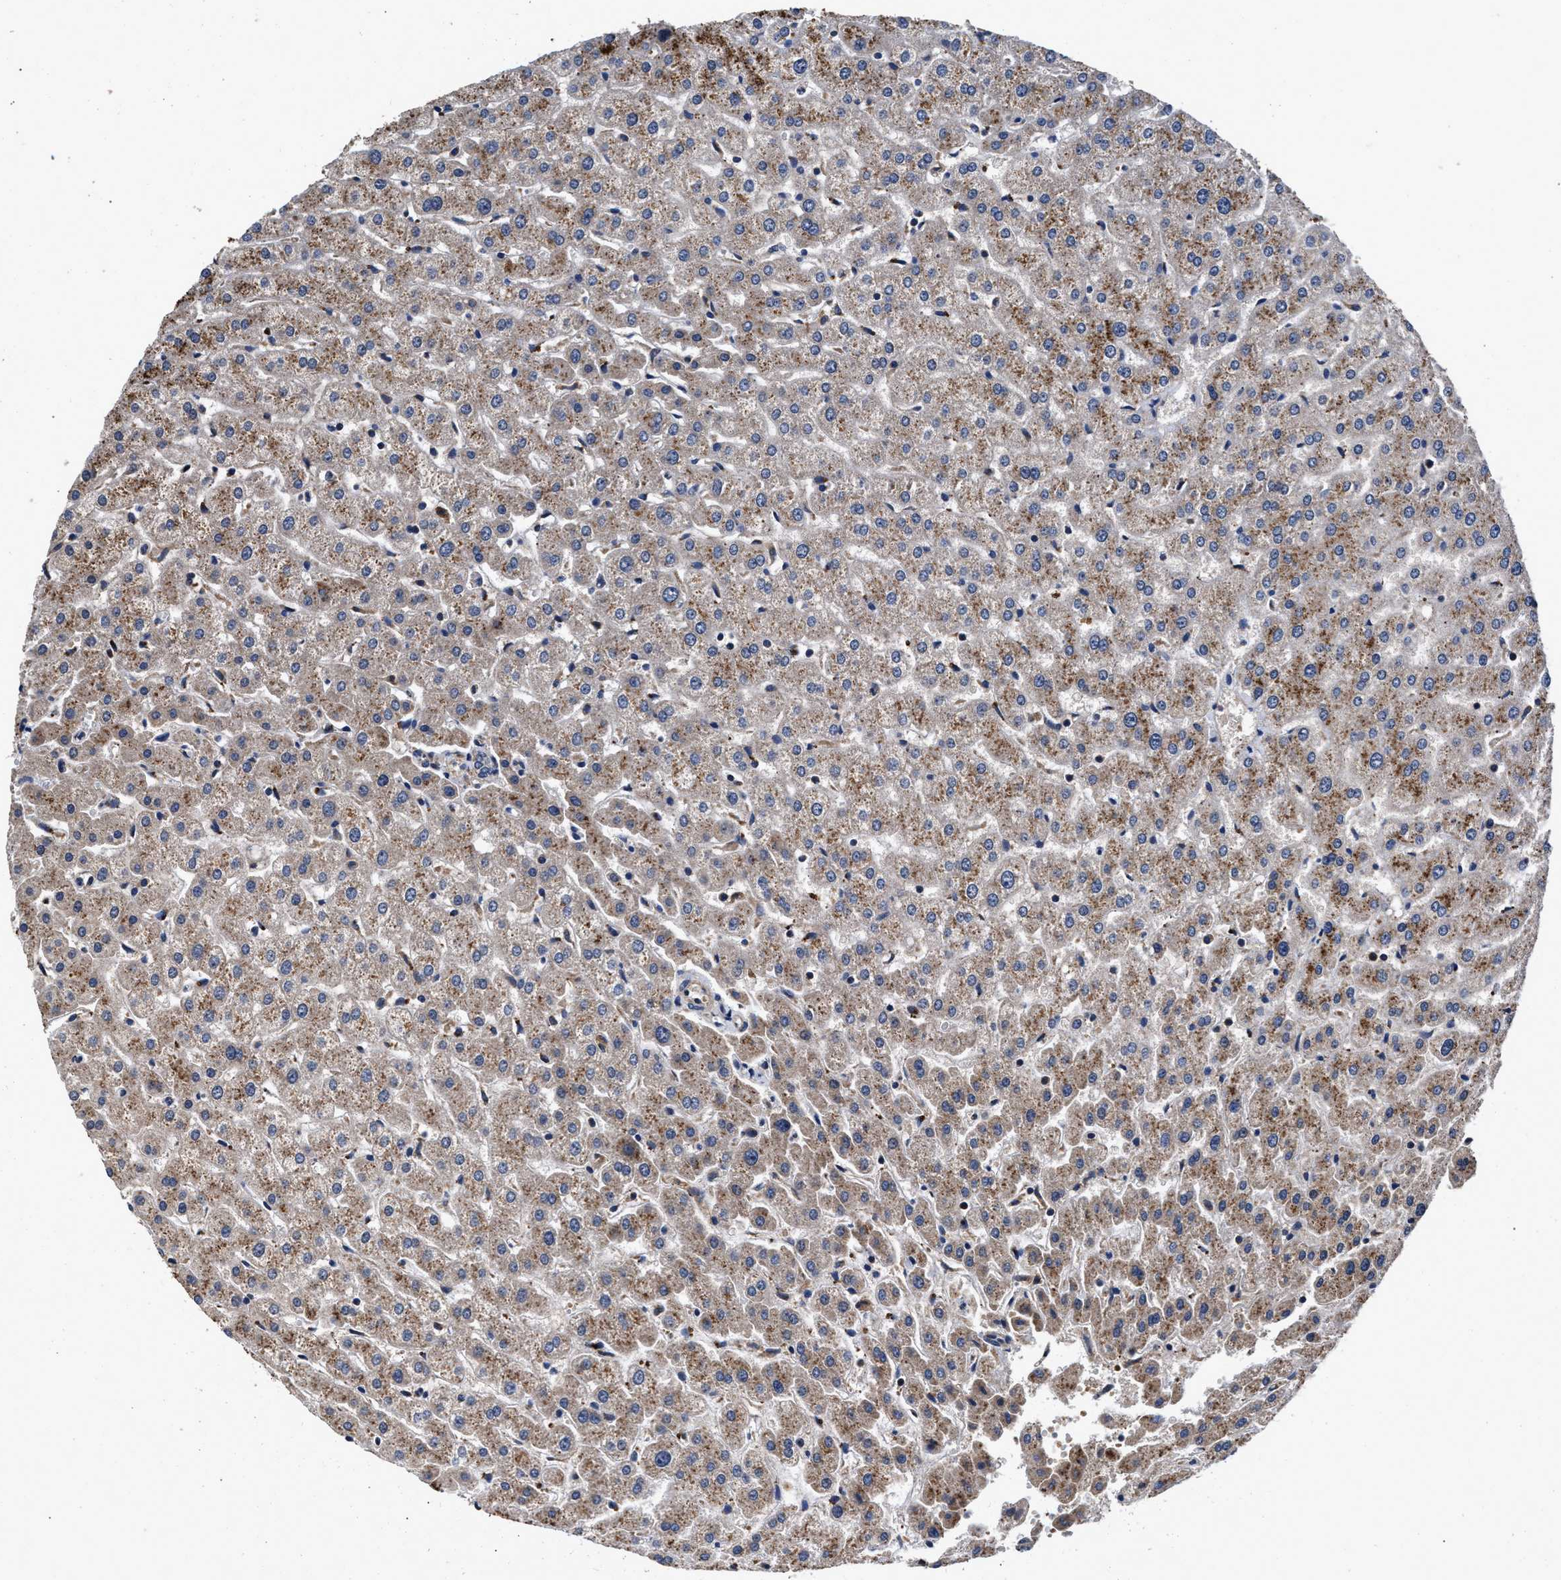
{"staining": {"intensity": "weak", "quantity": "<25%", "location": "cytoplasmic/membranous"}, "tissue": "liver", "cell_type": "Cholangiocytes", "image_type": "normal", "snomed": [{"axis": "morphology", "description": "Normal tissue, NOS"}, {"axis": "morphology", "description": "Fibrosis, NOS"}, {"axis": "topography", "description": "Liver"}], "caption": "Immunohistochemical staining of normal liver displays no significant staining in cholangiocytes. (DAB IHC with hematoxylin counter stain).", "gene": "NFKB2", "patient": {"sex": "female", "age": 29}}